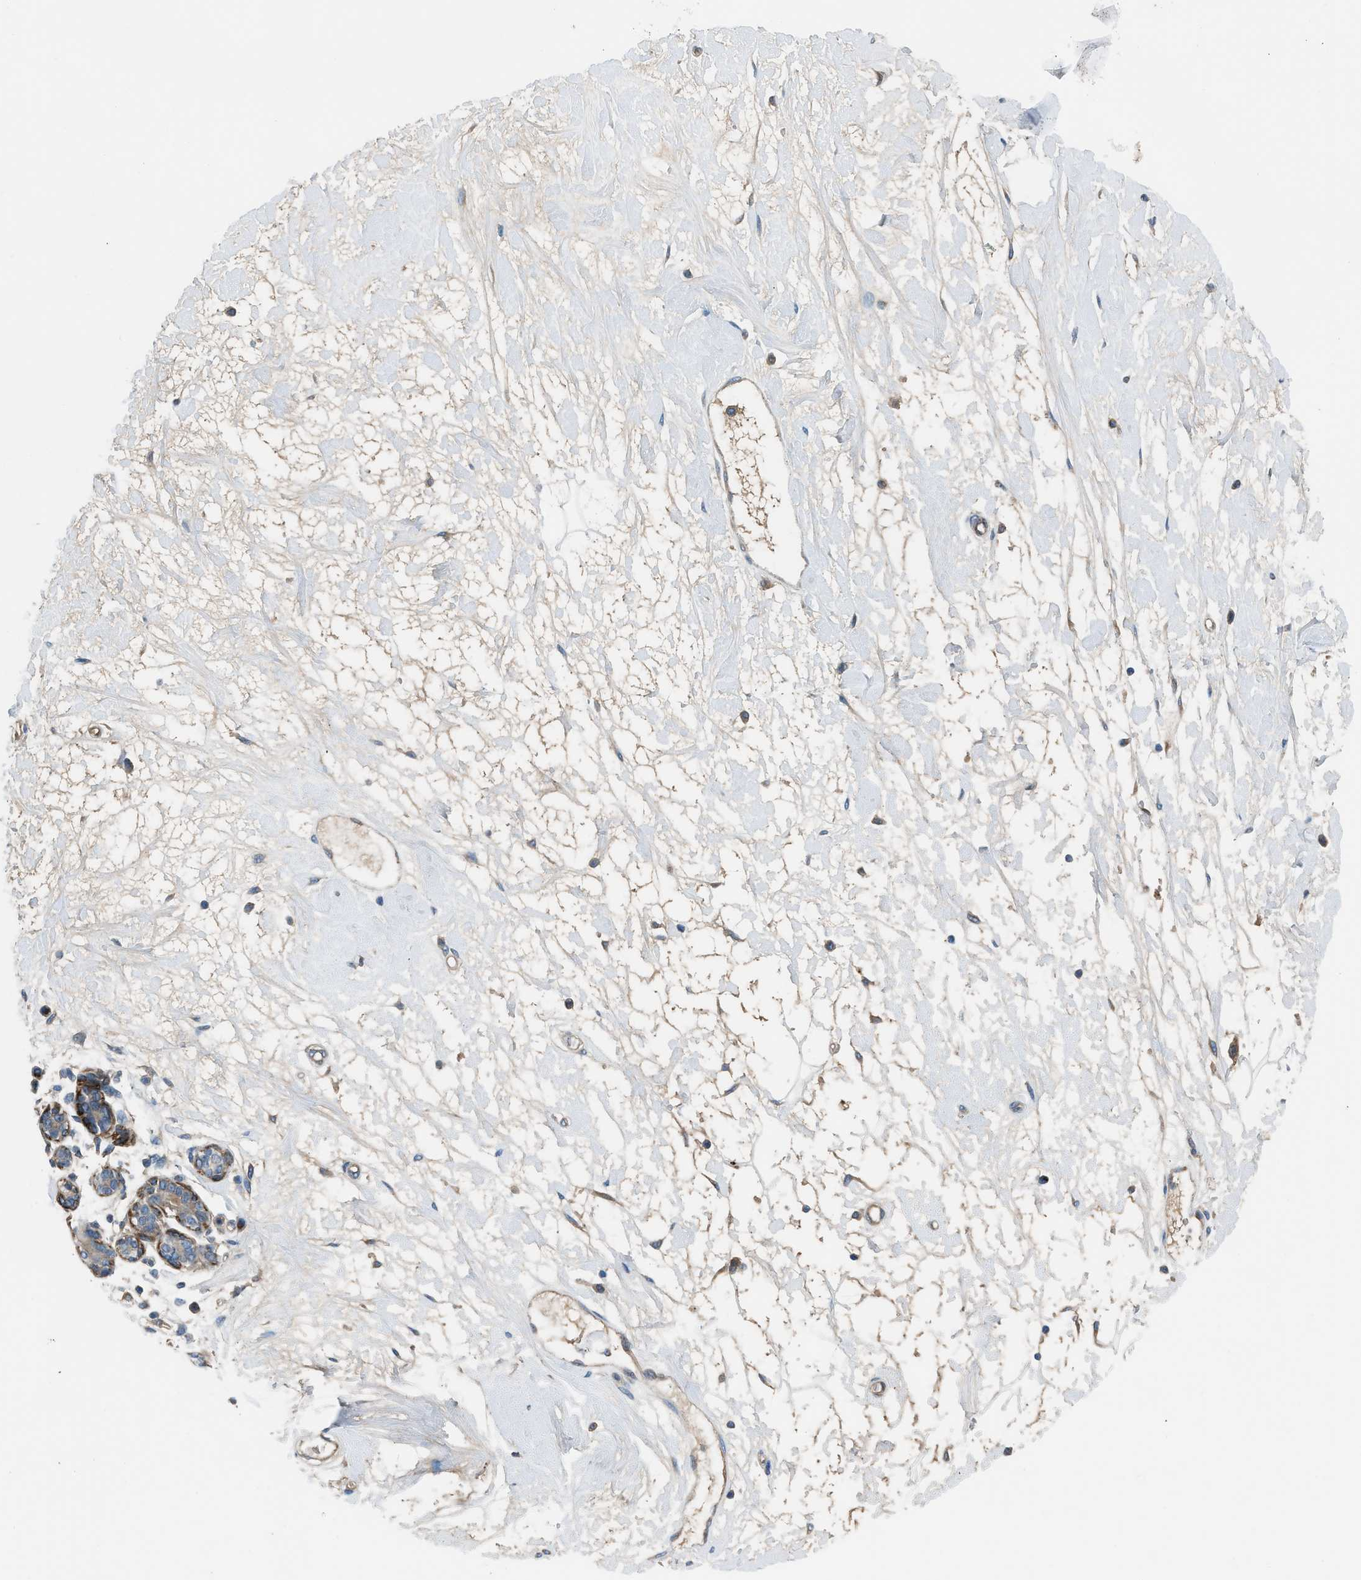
{"staining": {"intensity": "negative", "quantity": "none", "location": "none"}, "tissue": "breast", "cell_type": "Adipocytes", "image_type": "normal", "snomed": [{"axis": "morphology", "description": "Normal tissue, NOS"}, {"axis": "morphology", "description": "Lobular carcinoma"}, {"axis": "topography", "description": "Breast"}], "caption": "An image of breast stained for a protein reveals no brown staining in adipocytes. (DAB (3,3'-diaminobenzidine) IHC with hematoxylin counter stain).", "gene": "LMBR1", "patient": {"sex": "female", "age": 59}}